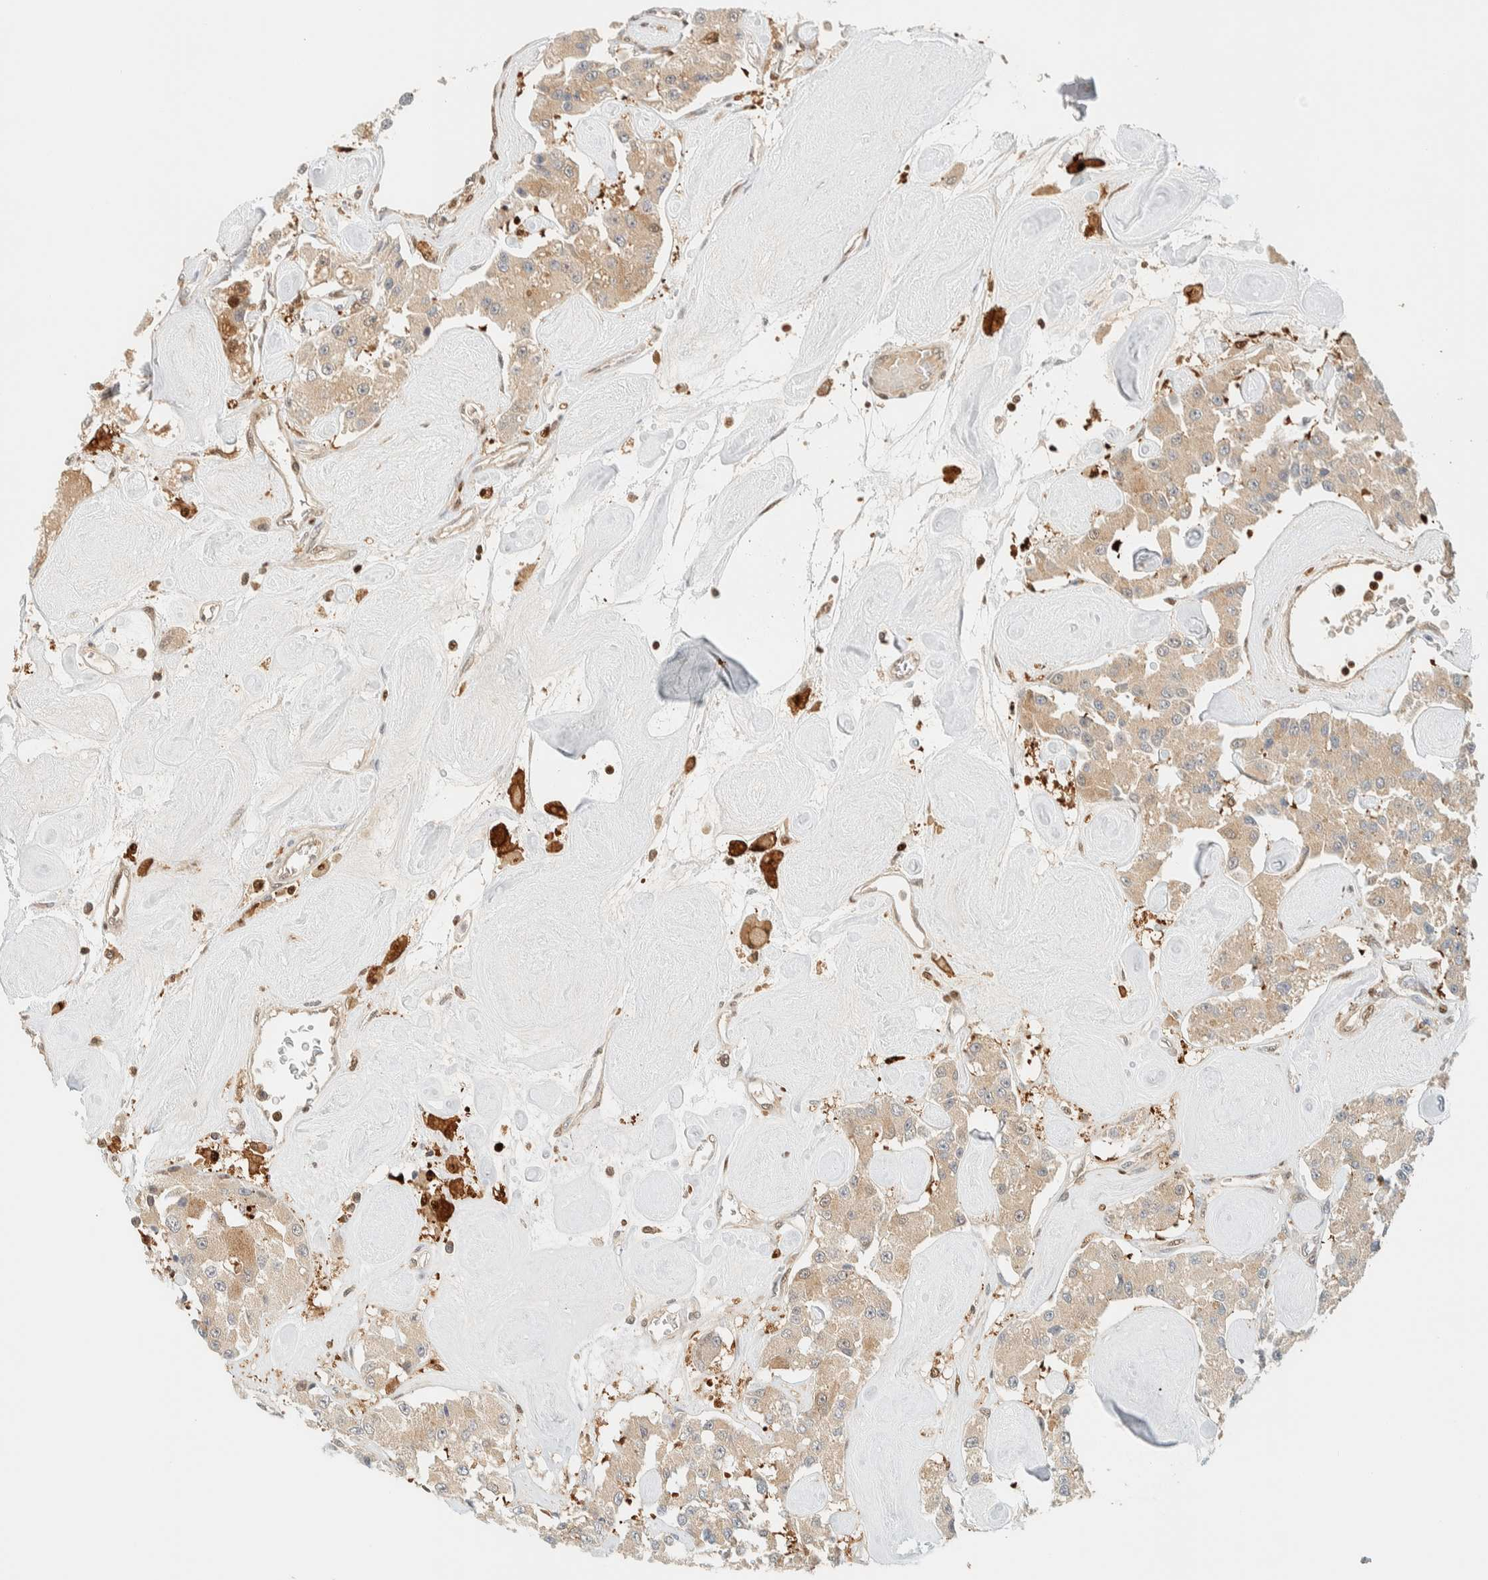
{"staining": {"intensity": "weak", "quantity": ">75%", "location": "cytoplasmic/membranous"}, "tissue": "carcinoid", "cell_type": "Tumor cells", "image_type": "cancer", "snomed": [{"axis": "morphology", "description": "Carcinoid, malignant, NOS"}, {"axis": "topography", "description": "Pancreas"}], "caption": "Carcinoid stained with a protein marker exhibits weak staining in tumor cells.", "gene": "ZBTB37", "patient": {"sex": "male", "age": 41}}